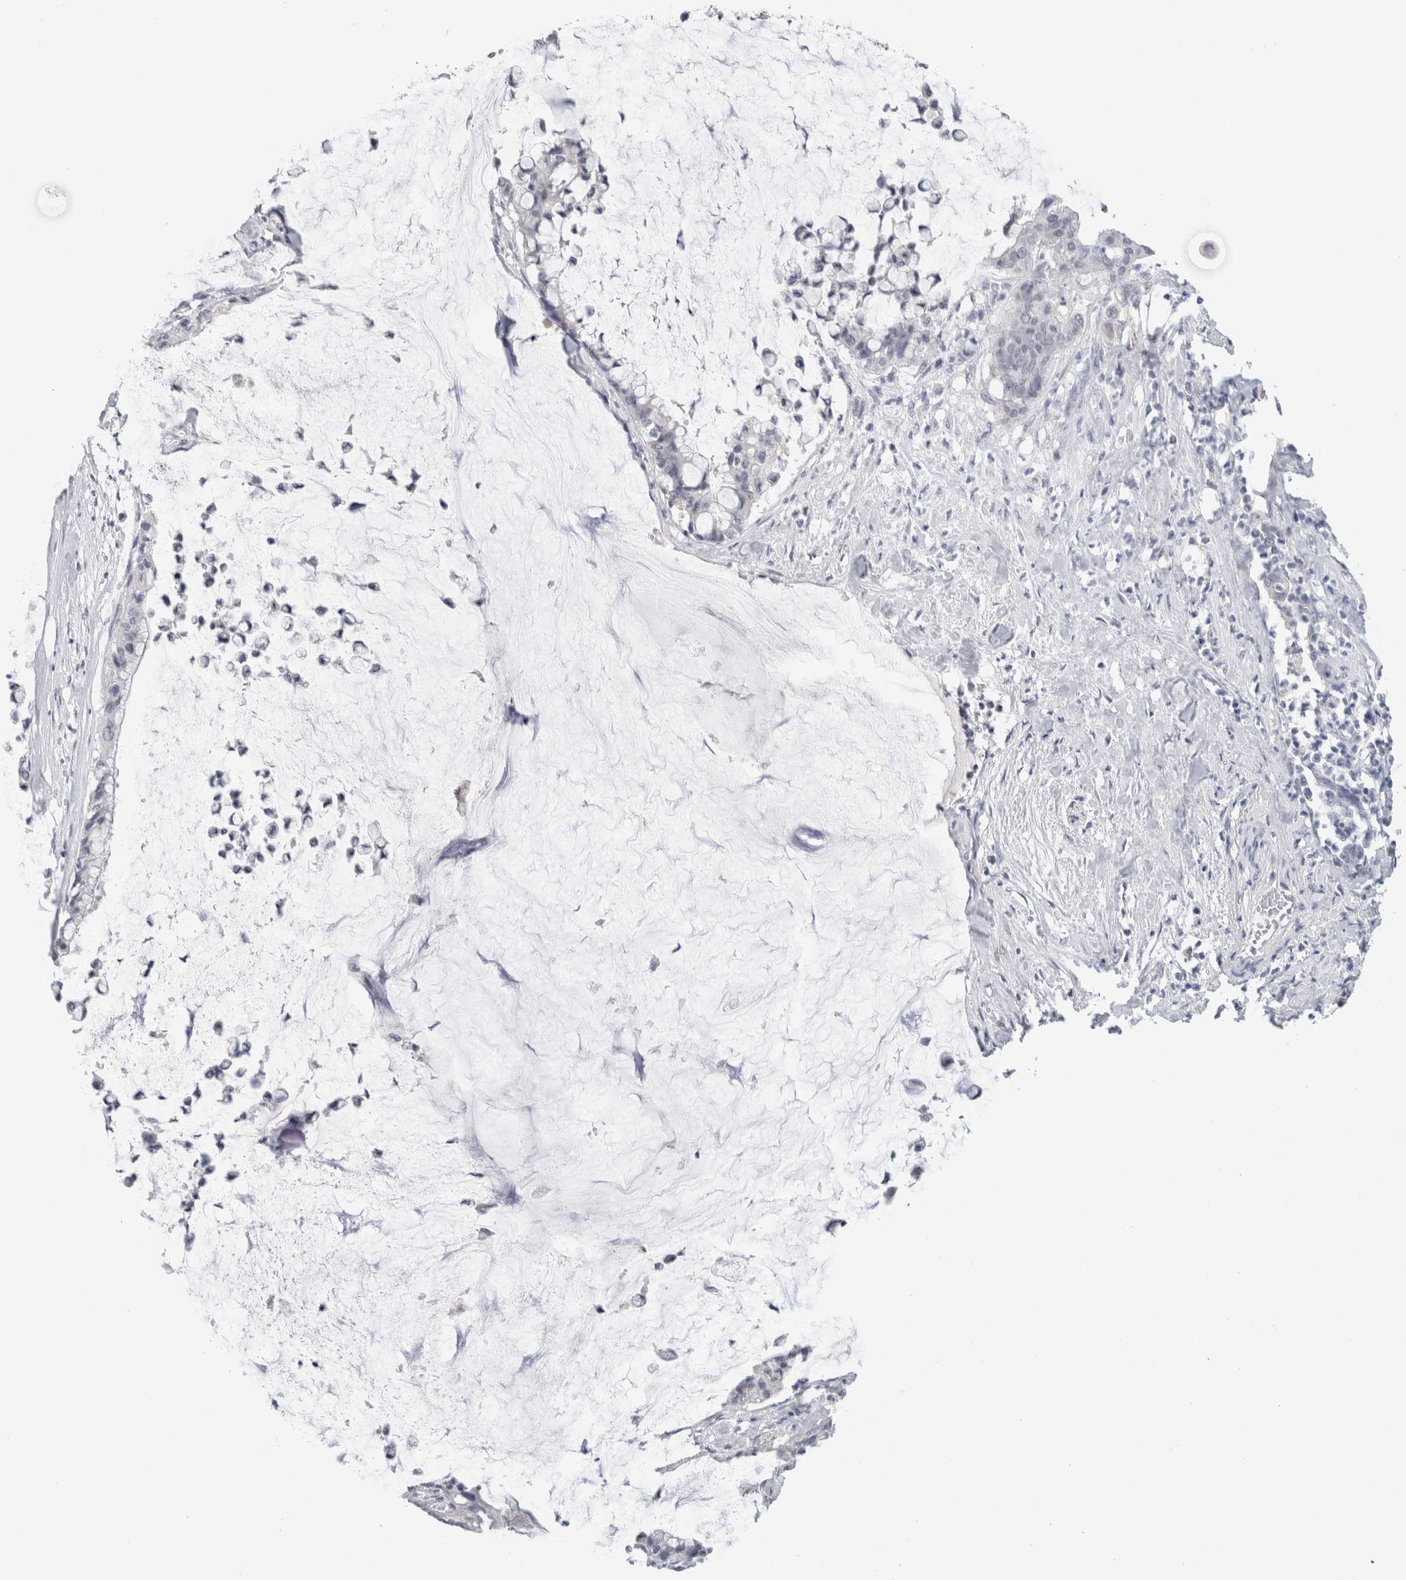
{"staining": {"intensity": "negative", "quantity": "none", "location": "none"}, "tissue": "pancreatic cancer", "cell_type": "Tumor cells", "image_type": "cancer", "snomed": [{"axis": "morphology", "description": "Adenocarcinoma, NOS"}, {"axis": "topography", "description": "Pancreas"}], "caption": "Tumor cells are negative for protein expression in human pancreatic adenocarcinoma.", "gene": "CADM3", "patient": {"sex": "male", "age": 41}}